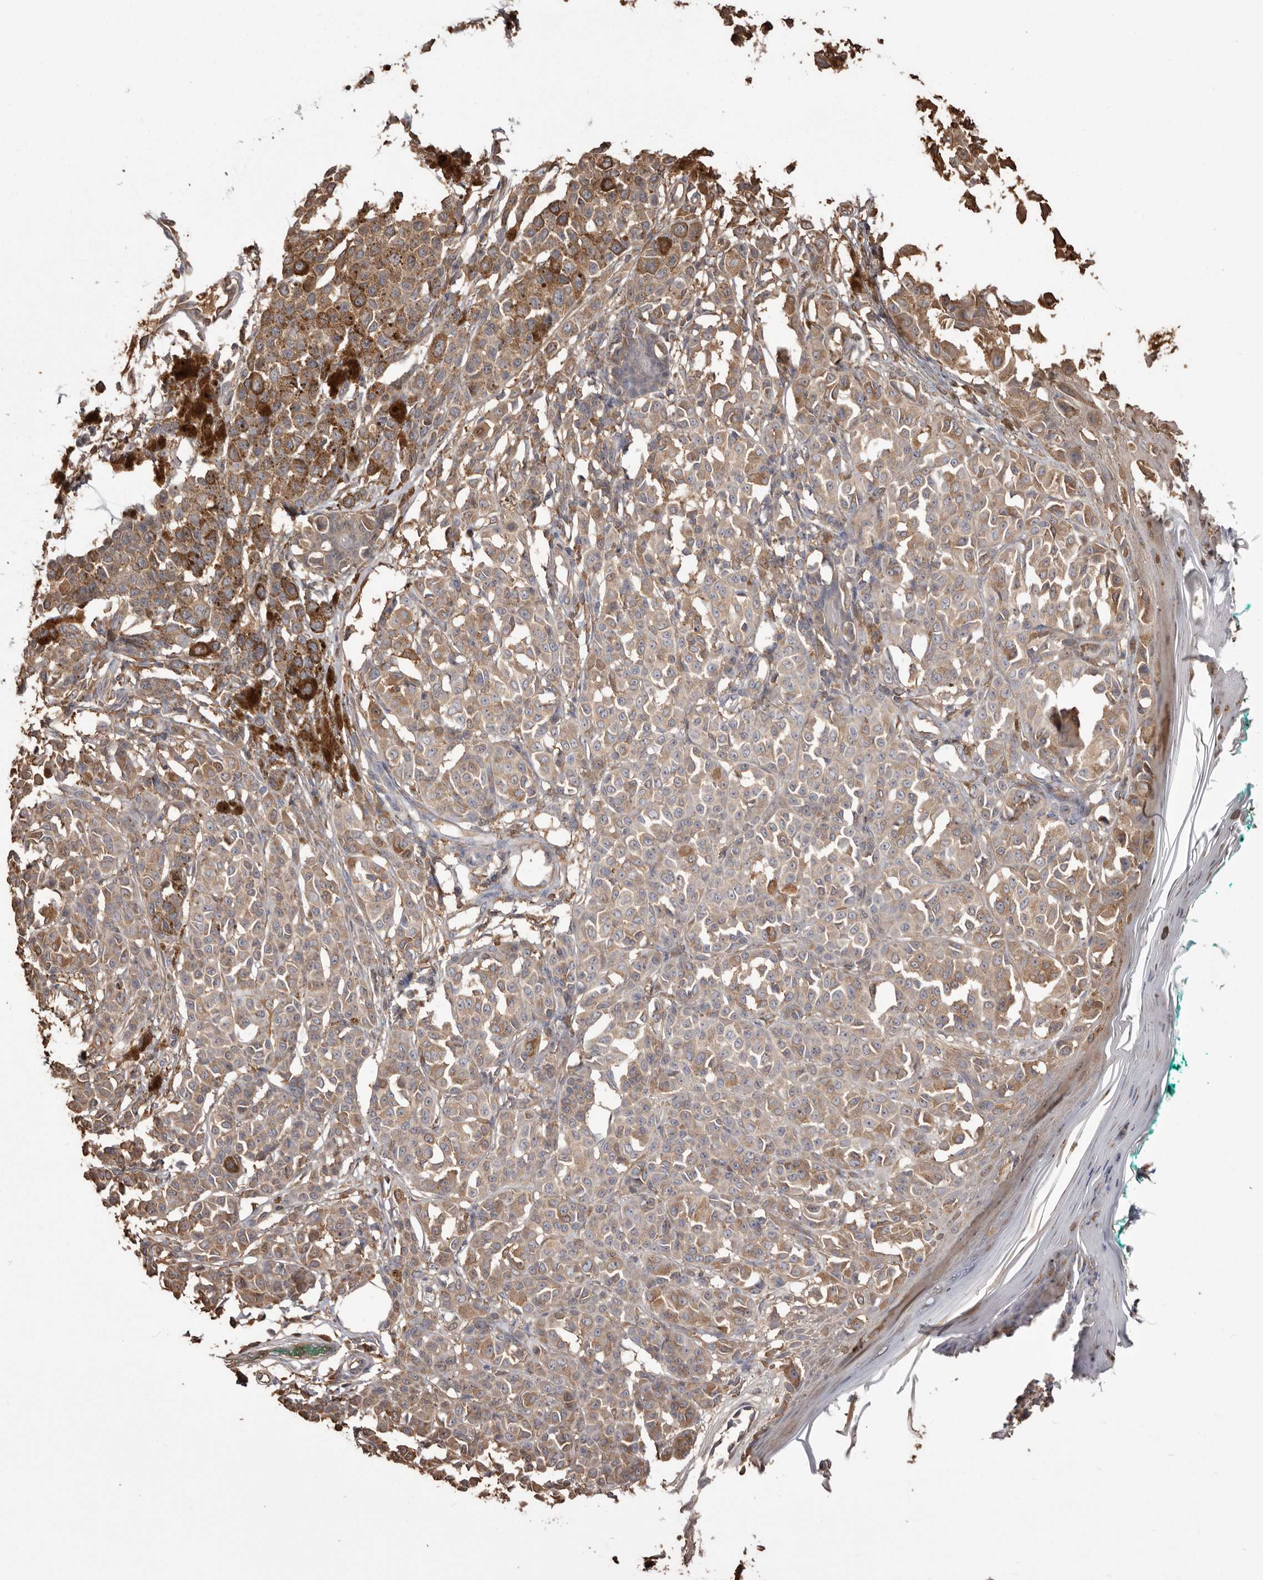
{"staining": {"intensity": "weak", "quantity": ">75%", "location": "cytoplasmic/membranous"}, "tissue": "melanoma", "cell_type": "Tumor cells", "image_type": "cancer", "snomed": [{"axis": "morphology", "description": "Malignant melanoma, NOS"}, {"axis": "topography", "description": "Skin of leg"}], "caption": "An image showing weak cytoplasmic/membranous staining in approximately >75% of tumor cells in melanoma, as visualized by brown immunohistochemical staining.", "gene": "PKM", "patient": {"sex": "female", "age": 72}}